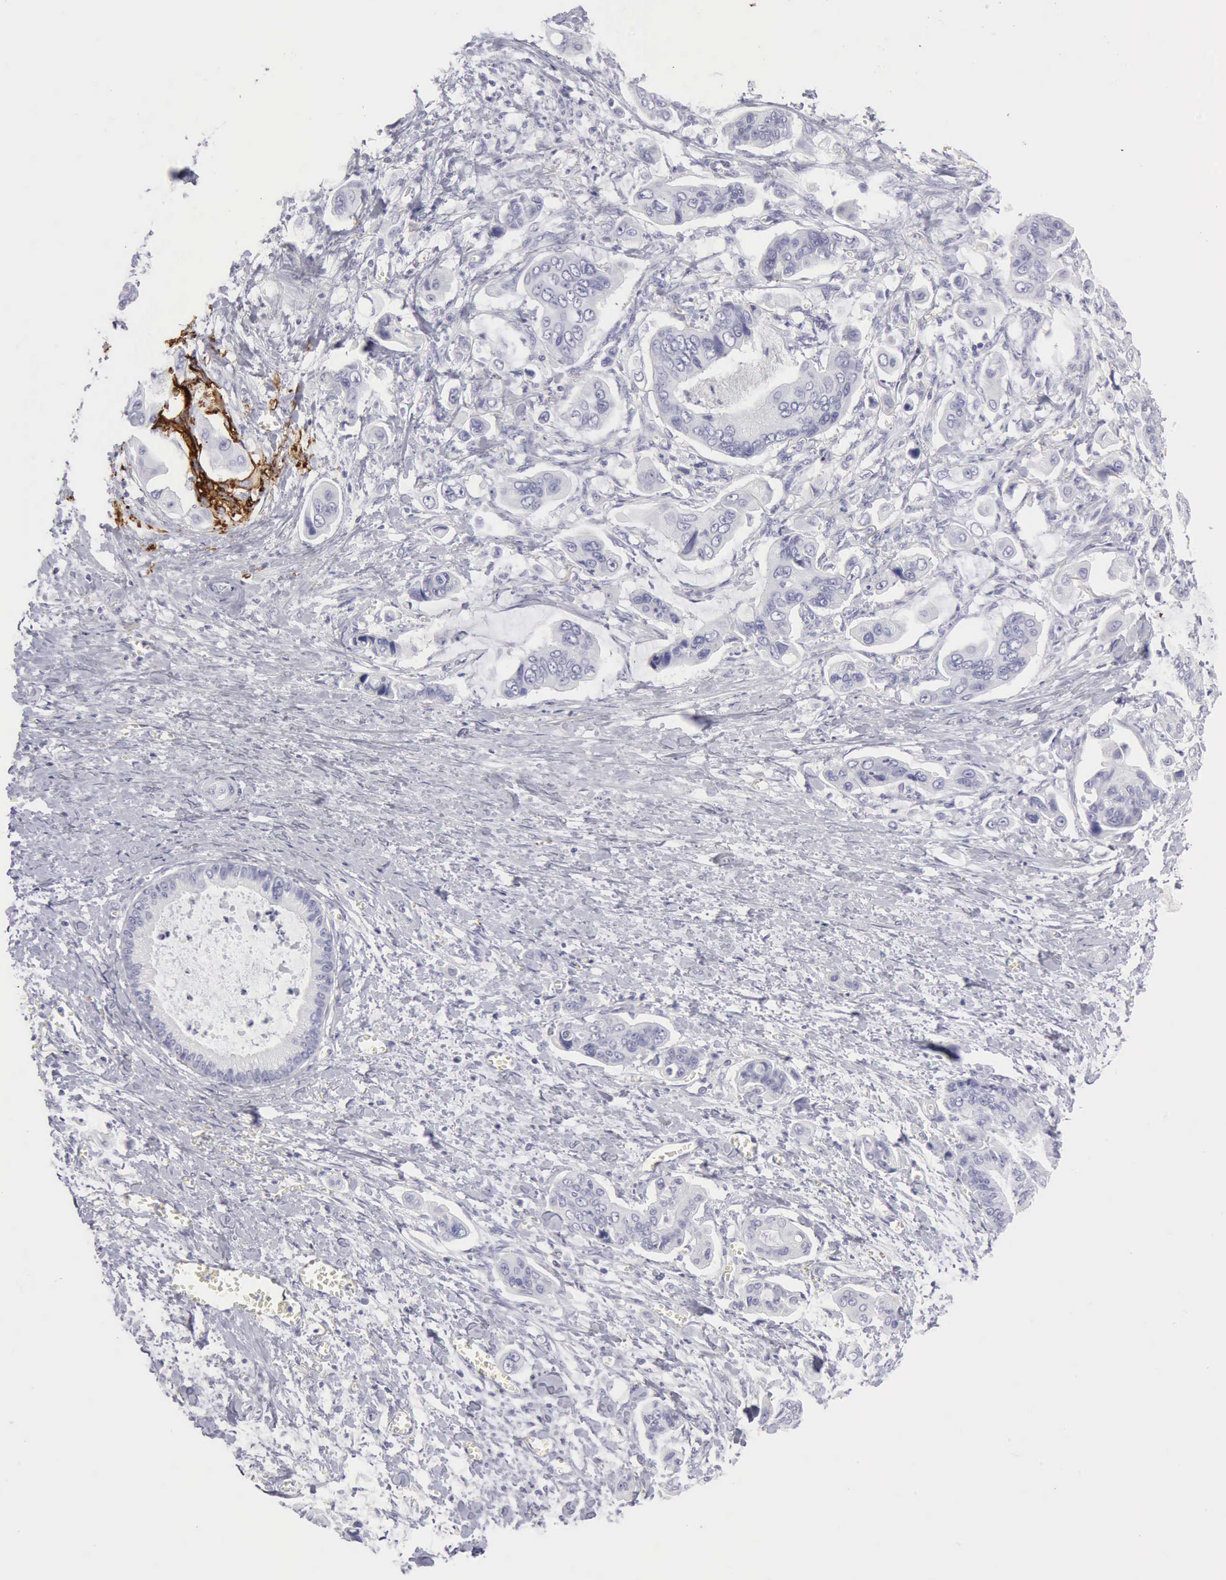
{"staining": {"intensity": "negative", "quantity": "none", "location": "none"}, "tissue": "stomach cancer", "cell_type": "Tumor cells", "image_type": "cancer", "snomed": [{"axis": "morphology", "description": "Adenocarcinoma, NOS"}, {"axis": "topography", "description": "Stomach, upper"}], "caption": "The photomicrograph exhibits no significant staining in tumor cells of adenocarcinoma (stomach).", "gene": "NCAM1", "patient": {"sex": "male", "age": 80}}